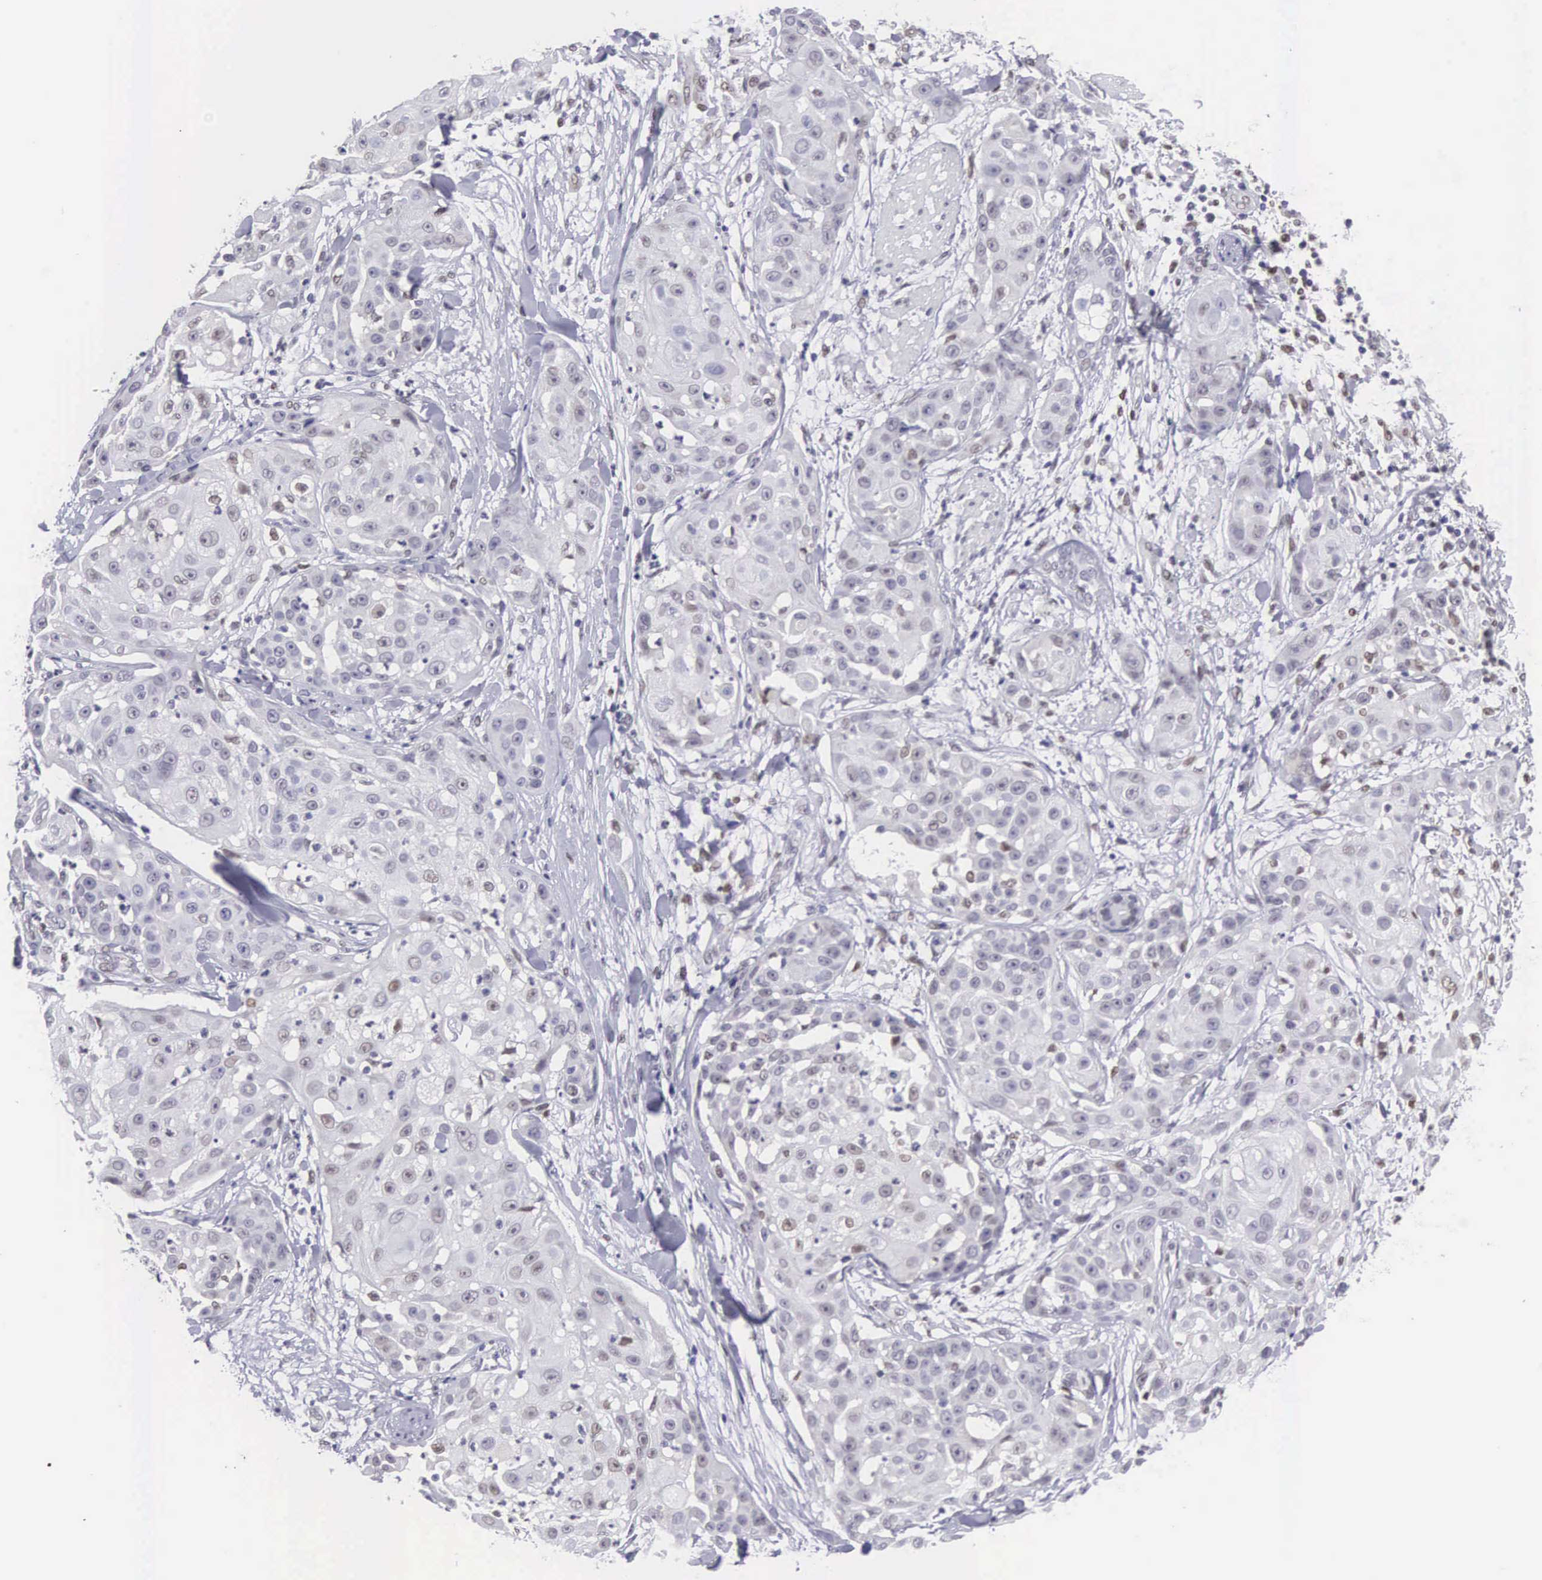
{"staining": {"intensity": "negative", "quantity": "none", "location": "none"}, "tissue": "skin cancer", "cell_type": "Tumor cells", "image_type": "cancer", "snomed": [{"axis": "morphology", "description": "Squamous cell carcinoma, NOS"}, {"axis": "topography", "description": "Skin"}], "caption": "There is no significant staining in tumor cells of skin cancer. (Brightfield microscopy of DAB immunohistochemistry at high magnification).", "gene": "ETV6", "patient": {"sex": "female", "age": 57}}